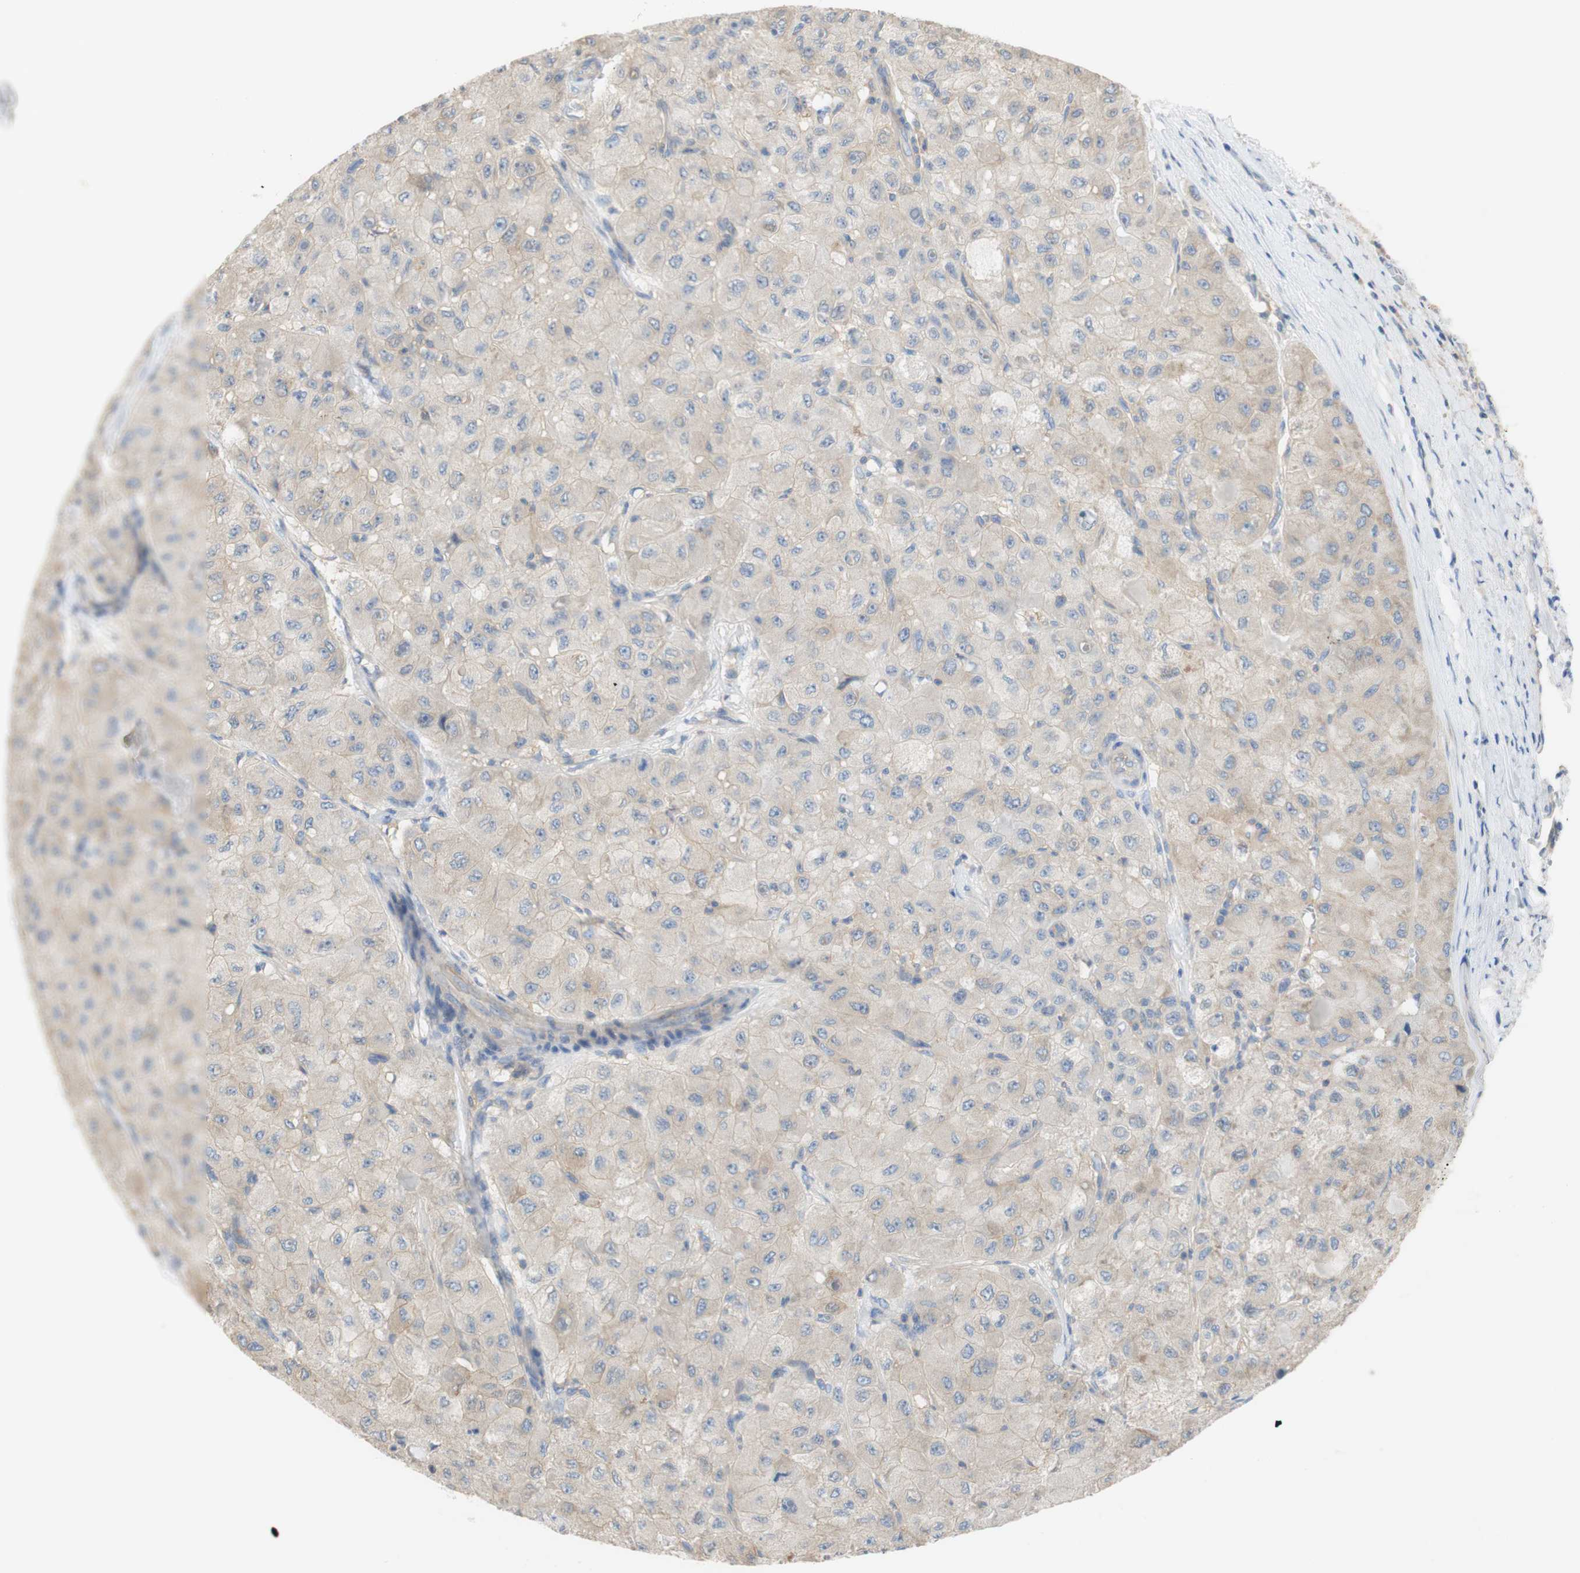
{"staining": {"intensity": "weak", "quantity": "25%-75%", "location": "cytoplasmic/membranous"}, "tissue": "liver cancer", "cell_type": "Tumor cells", "image_type": "cancer", "snomed": [{"axis": "morphology", "description": "Carcinoma, Hepatocellular, NOS"}, {"axis": "topography", "description": "Liver"}], "caption": "A brown stain labels weak cytoplasmic/membranous positivity of a protein in hepatocellular carcinoma (liver) tumor cells.", "gene": "ATP2B1", "patient": {"sex": "male", "age": 80}}